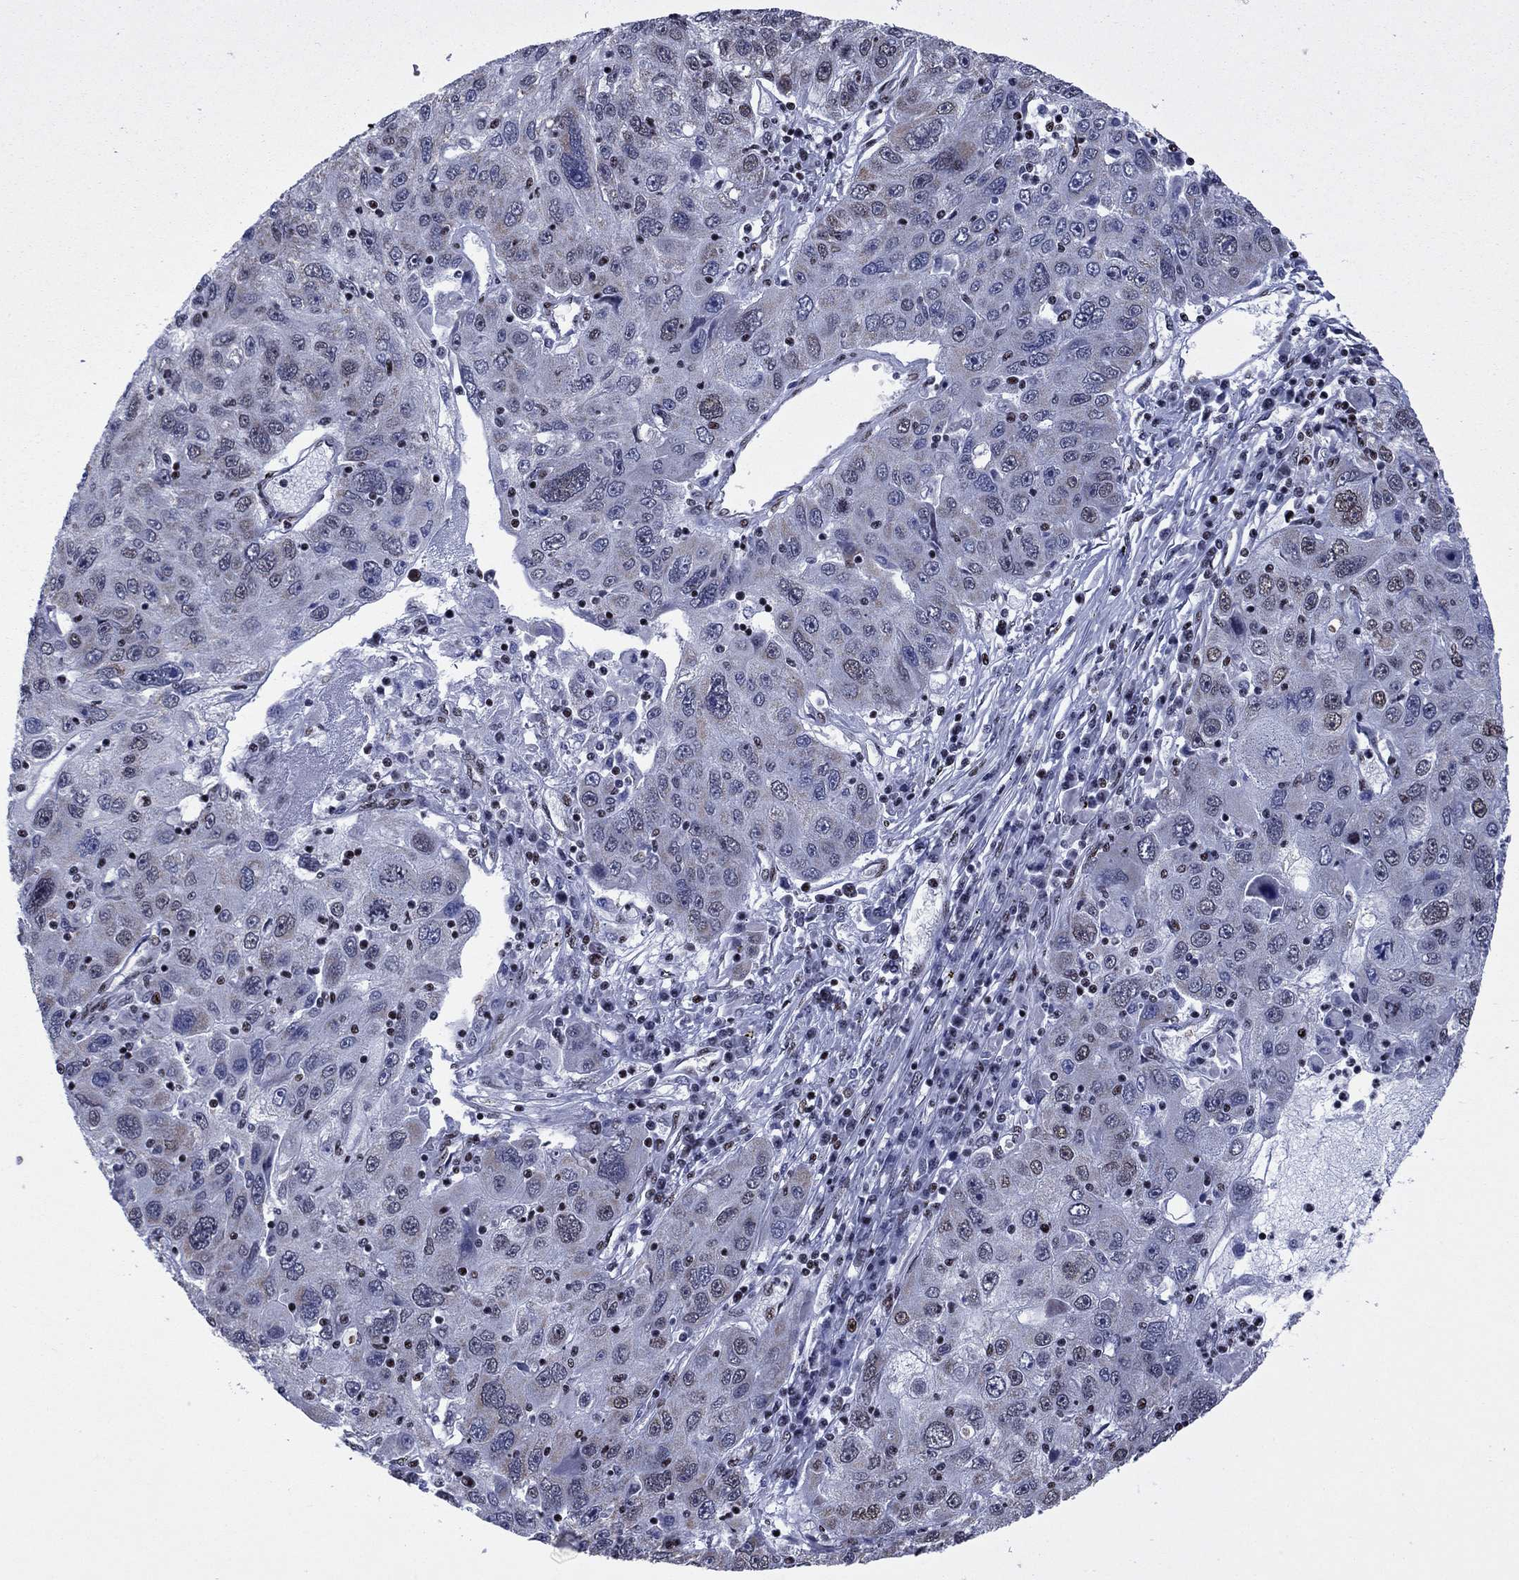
{"staining": {"intensity": "weak", "quantity": "<25%", "location": "cytoplasmic/membranous,nuclear"}, "tissue": "stomach cancer", "cell_type": "Tumor cells", "image_type": "cancer", "snomed": [{"axis": "morphology", "description": "Adenocarcinoma, NOS"}, {"axis": "topography", "description": "Stomach"}], "caption": "Immunohistochemistry (IHC) of human stomach adenocarcinoma demonstrates no staining in tumor cells.", "gene": "N4BP2", "patient": {"sex": "male", "age": 56}}